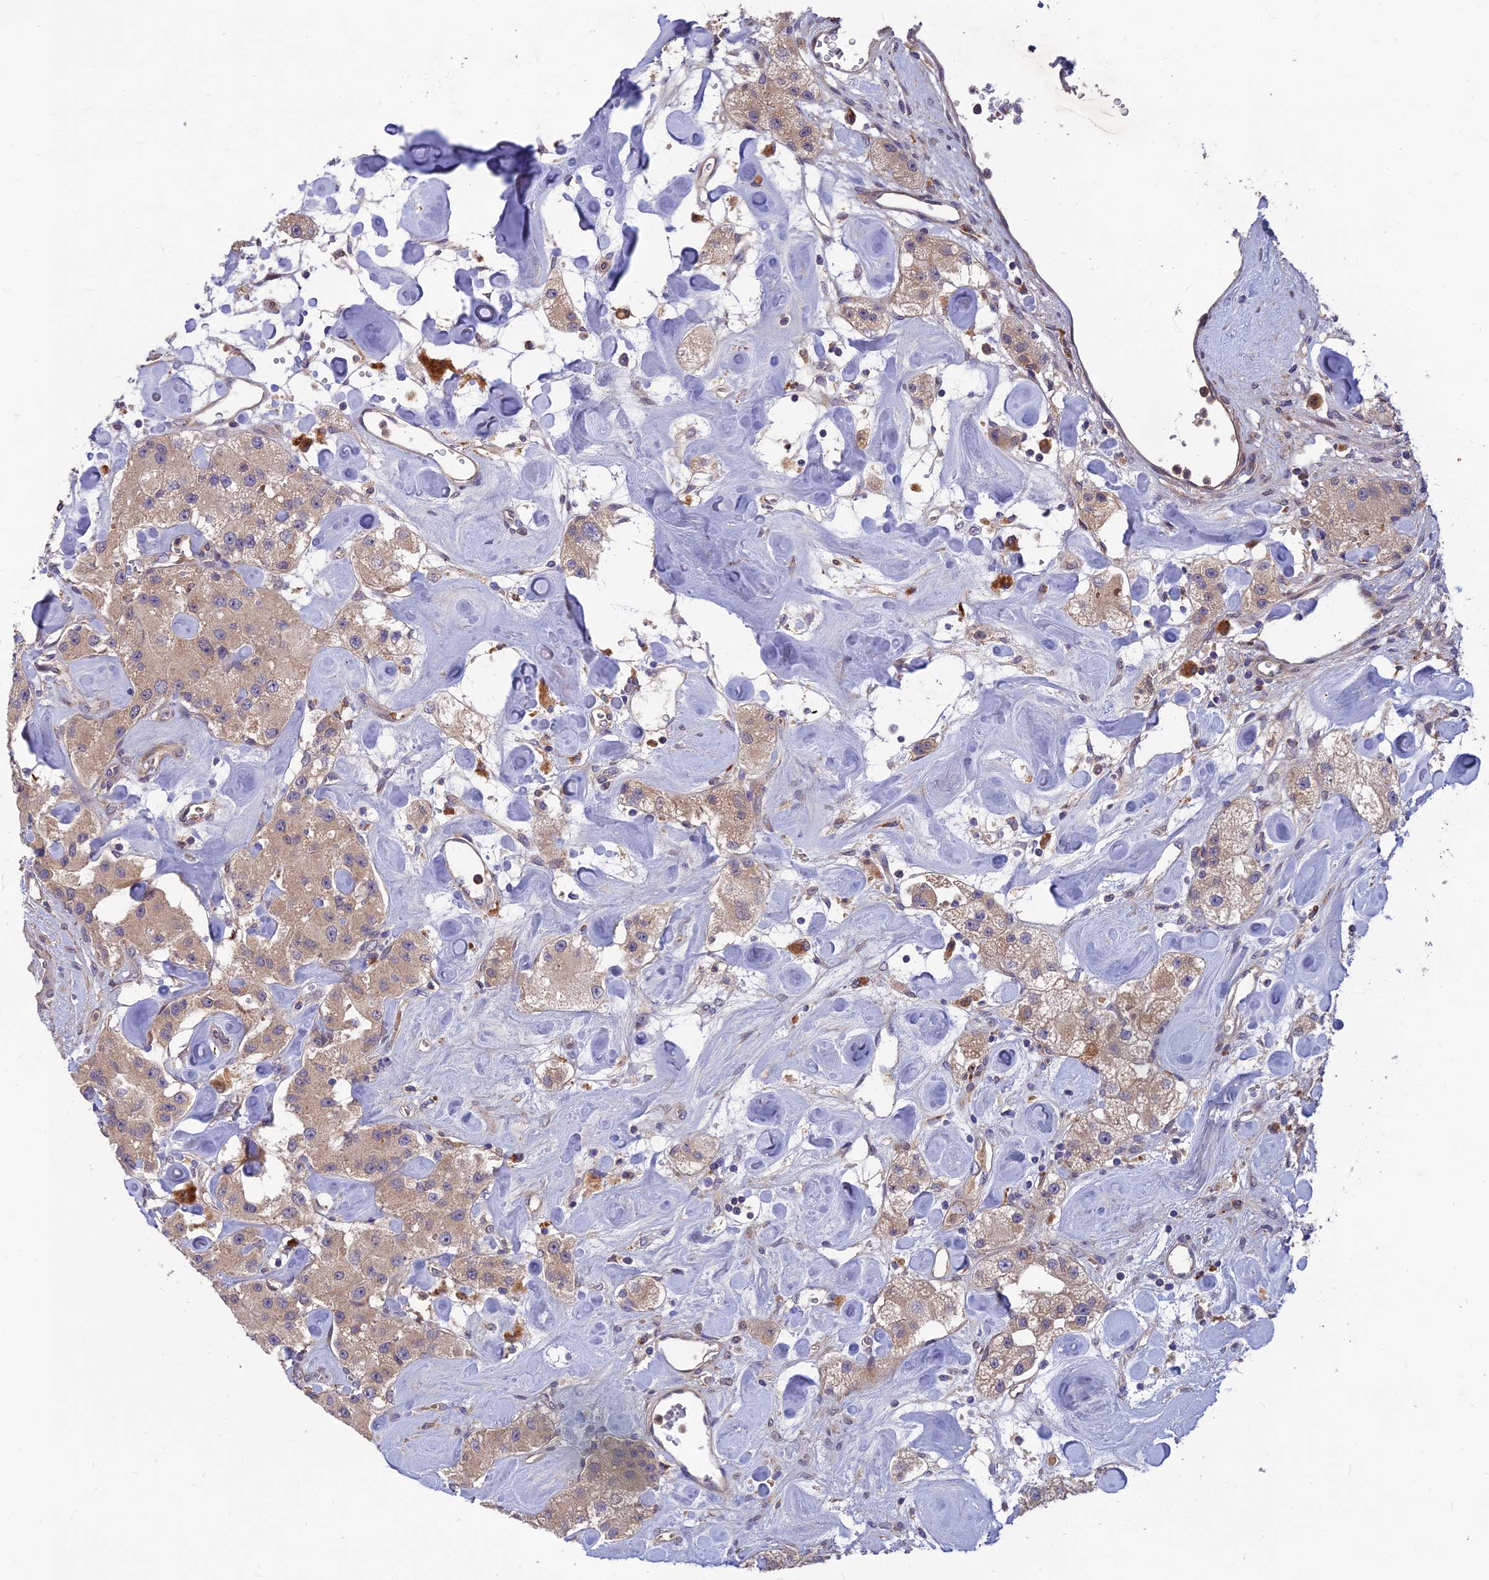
{"staining": {"intensity": "weak", "quantity": "25%-75%", "location": "cytoplasmic/membranous"}, "tissue": "carcinoid", "cell_type": "Tumor cells", "image_type": "cancer", "snomed": [{"axis": "morphology", "description": "Carcinoid, malignant, NOS"}, {"axis": "topography", "description": "Pancreas"}], "caption": "Weak cytoplasmic/membranous staining is seen in about 25%-75% of tumor cells in carcinoid. (brown staining indicates protein expression, while blue staining denotes nuclei).", "gene": "FAM151B", "patient": {"sex": "male", "age": 41}}